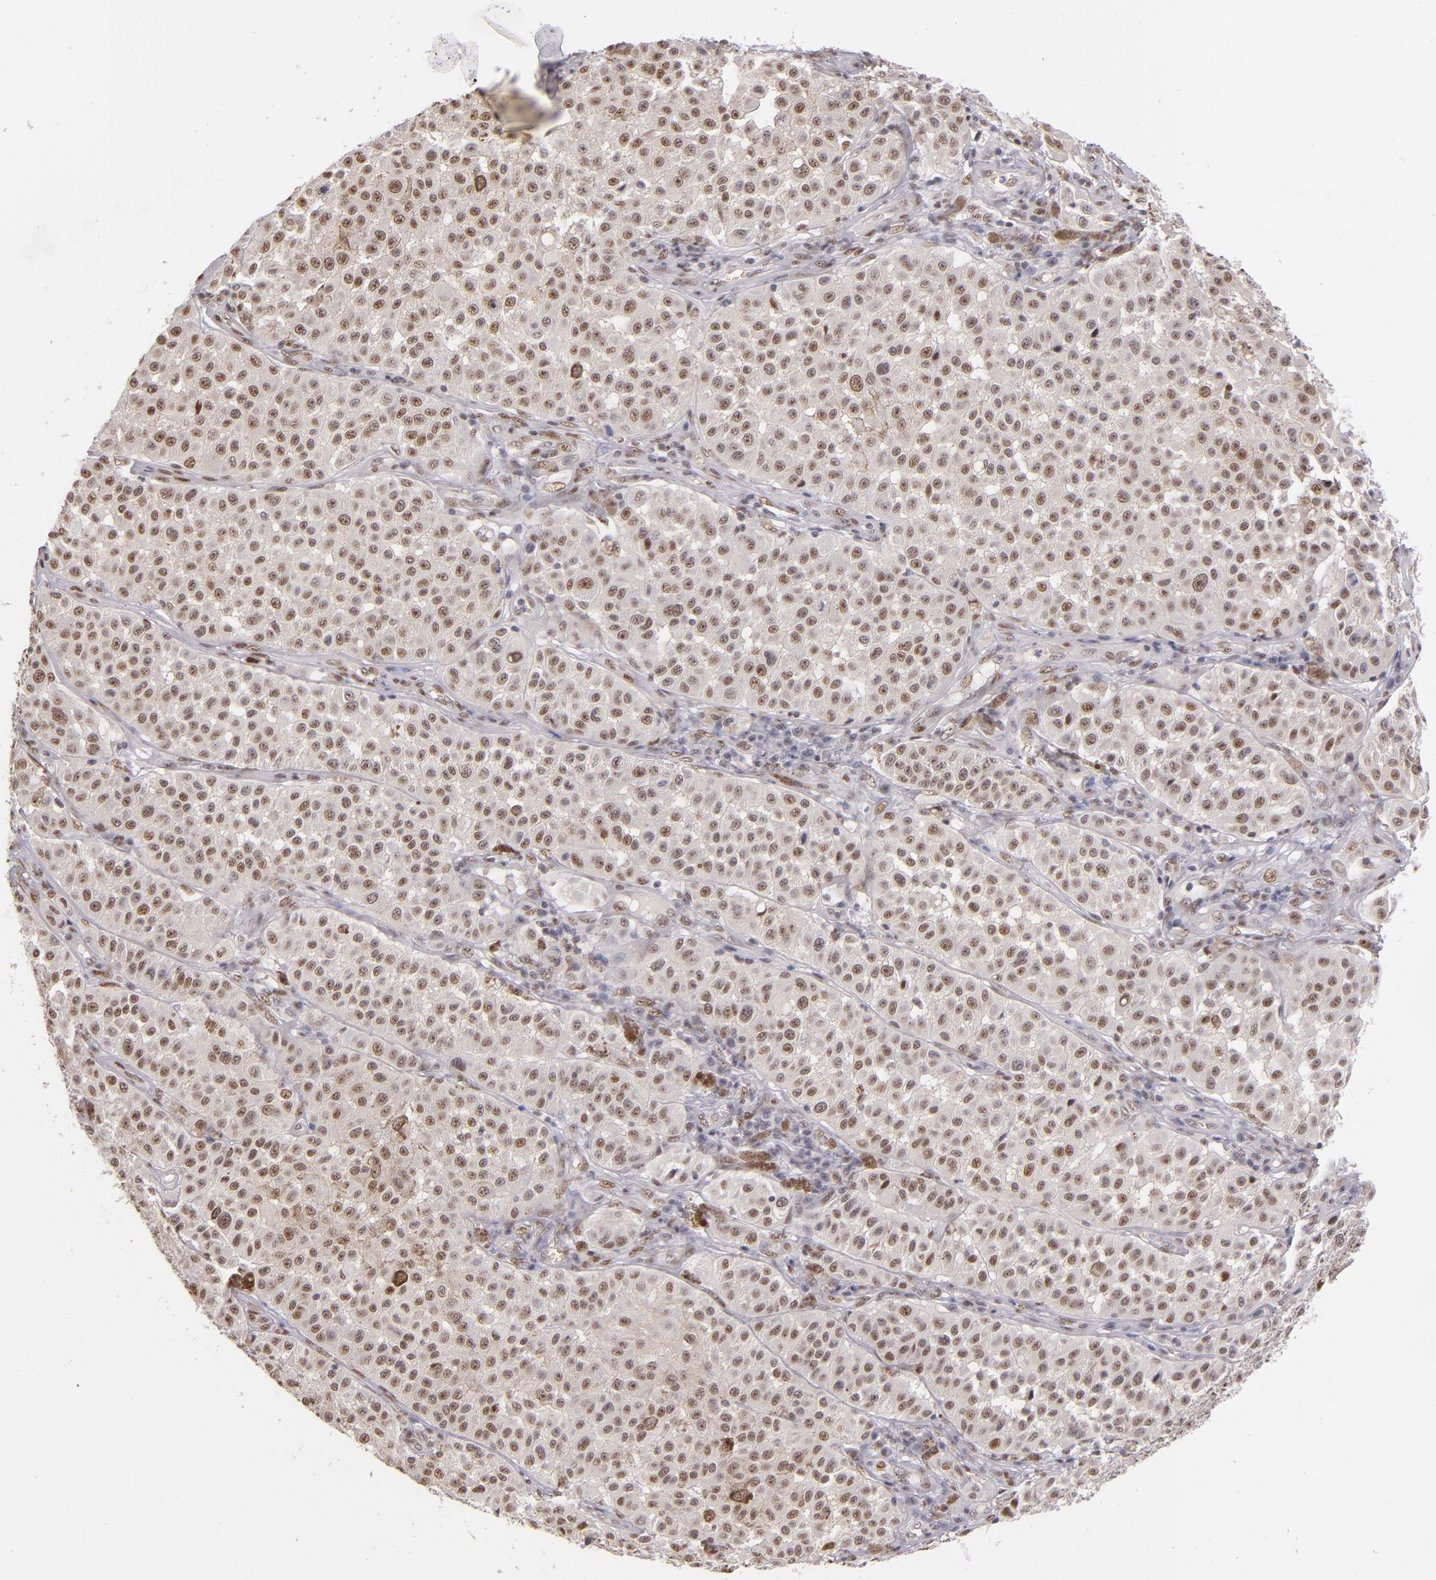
{"staining": {"intensity": "weak", "quantity": ">75%", "location": "nuclear"}, "tissue": "melanoma", "cell_type": "Tumor cells", "image_type": "cancer", "snomed": [{"axis": "morphology", "description": "Malignant melanoma, NOS"}, {"axis": "topography", "description": "Skin"}], "caption": "Immunohistochemical staining of malignant melanoma displays weak nuclear protein staining in approximately >75% of tumor cells.", "gene": "NCOR2", "patient": {"sex": "female", "age": 64}}